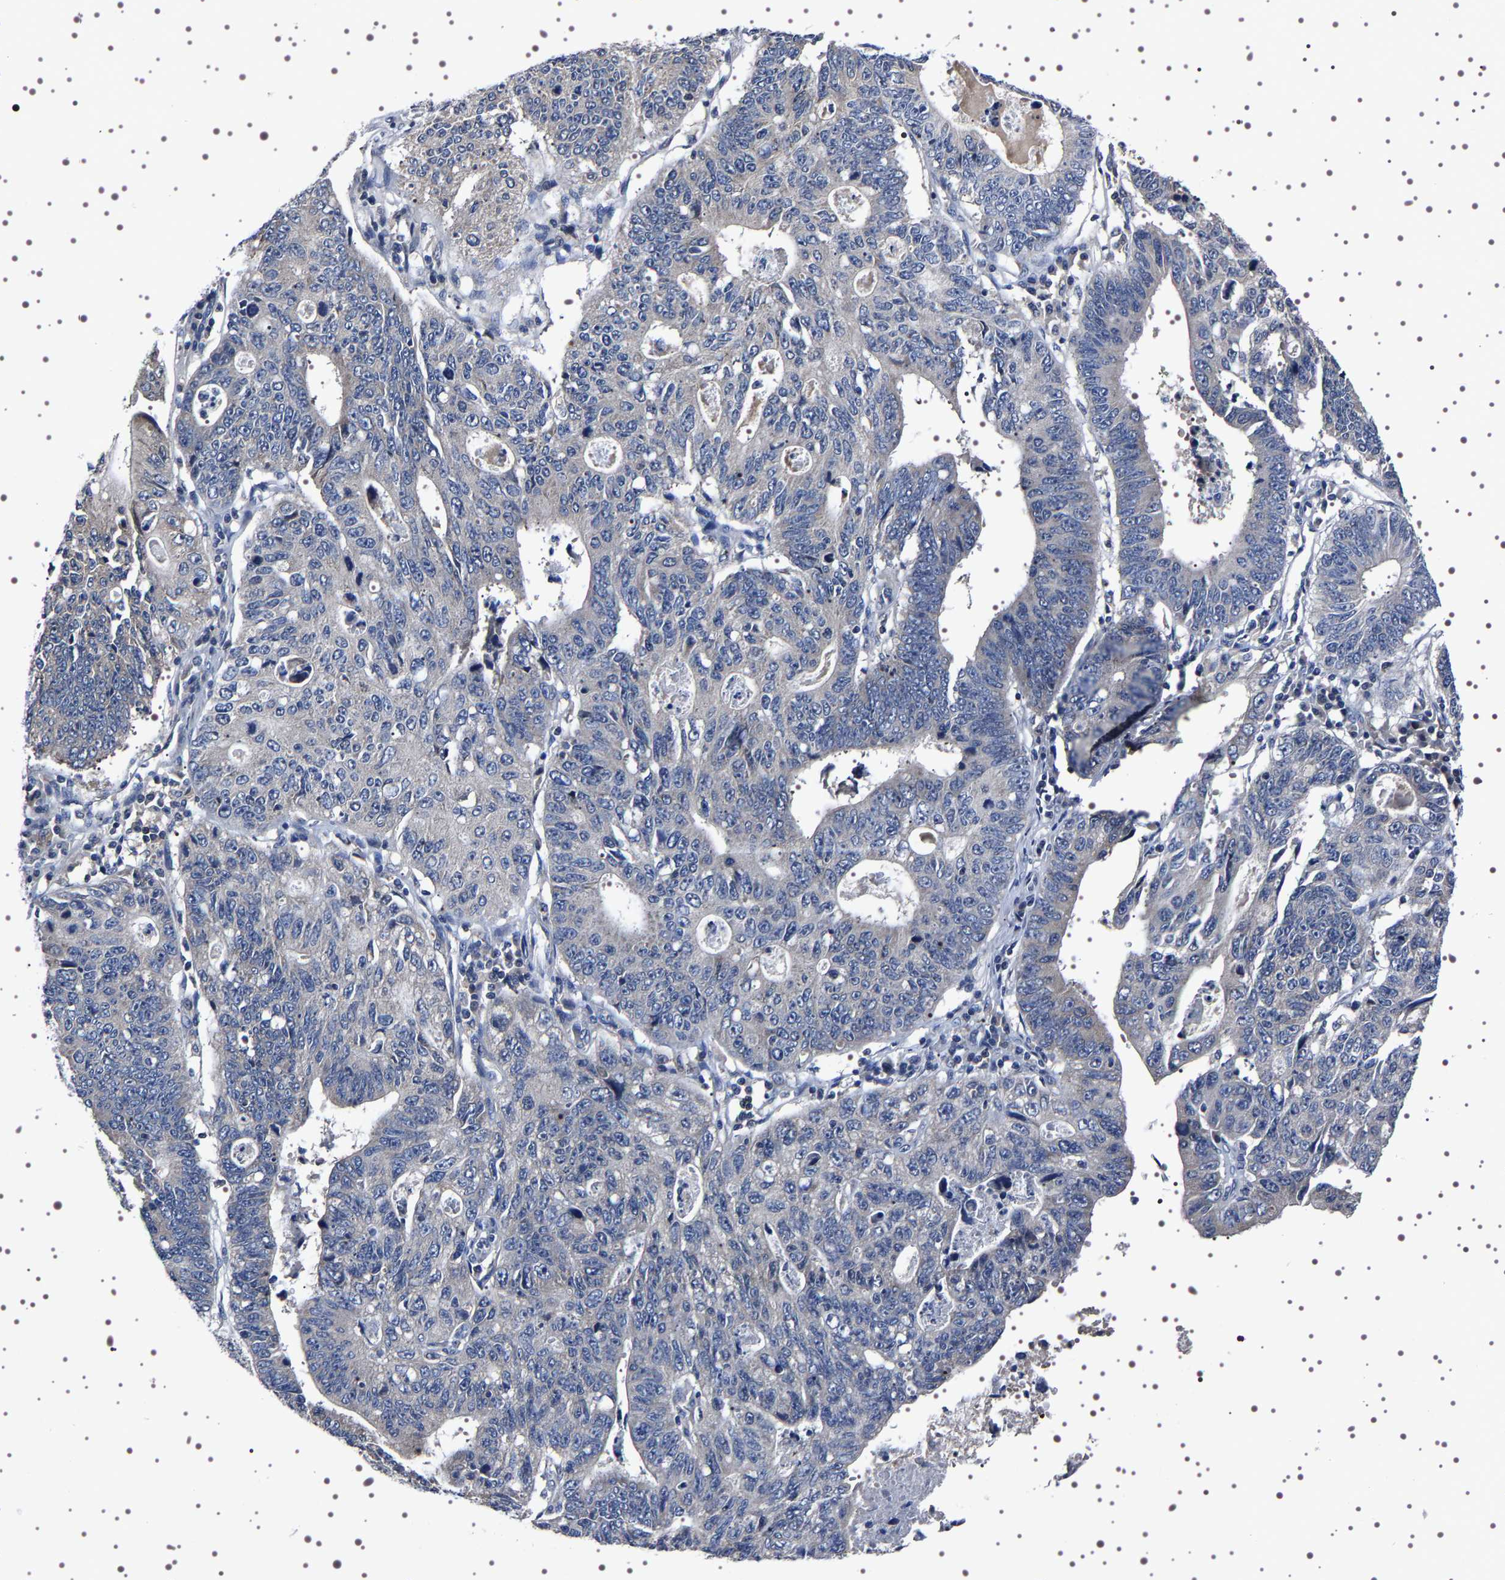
{"staining": {"intensity": "negative", "quantity": "none", "location": "none"}, "tissue": "stomach cancer", "cell_type": "Tumor cells", "image_type": "cancer", "snomed": [{"axis": "morphology", "description": "Adenocarcinoma, NOS"}, {"axis": "topography", "description": "Stomach"}], "caption": "There is no significant staining in tumor cells of stomach adenocarcinoma. (Immunohistochemistry, brightfield microscopy, high magnification).", "gene": "TARBP1", "patient": {"sex": "male", "age": 59}}